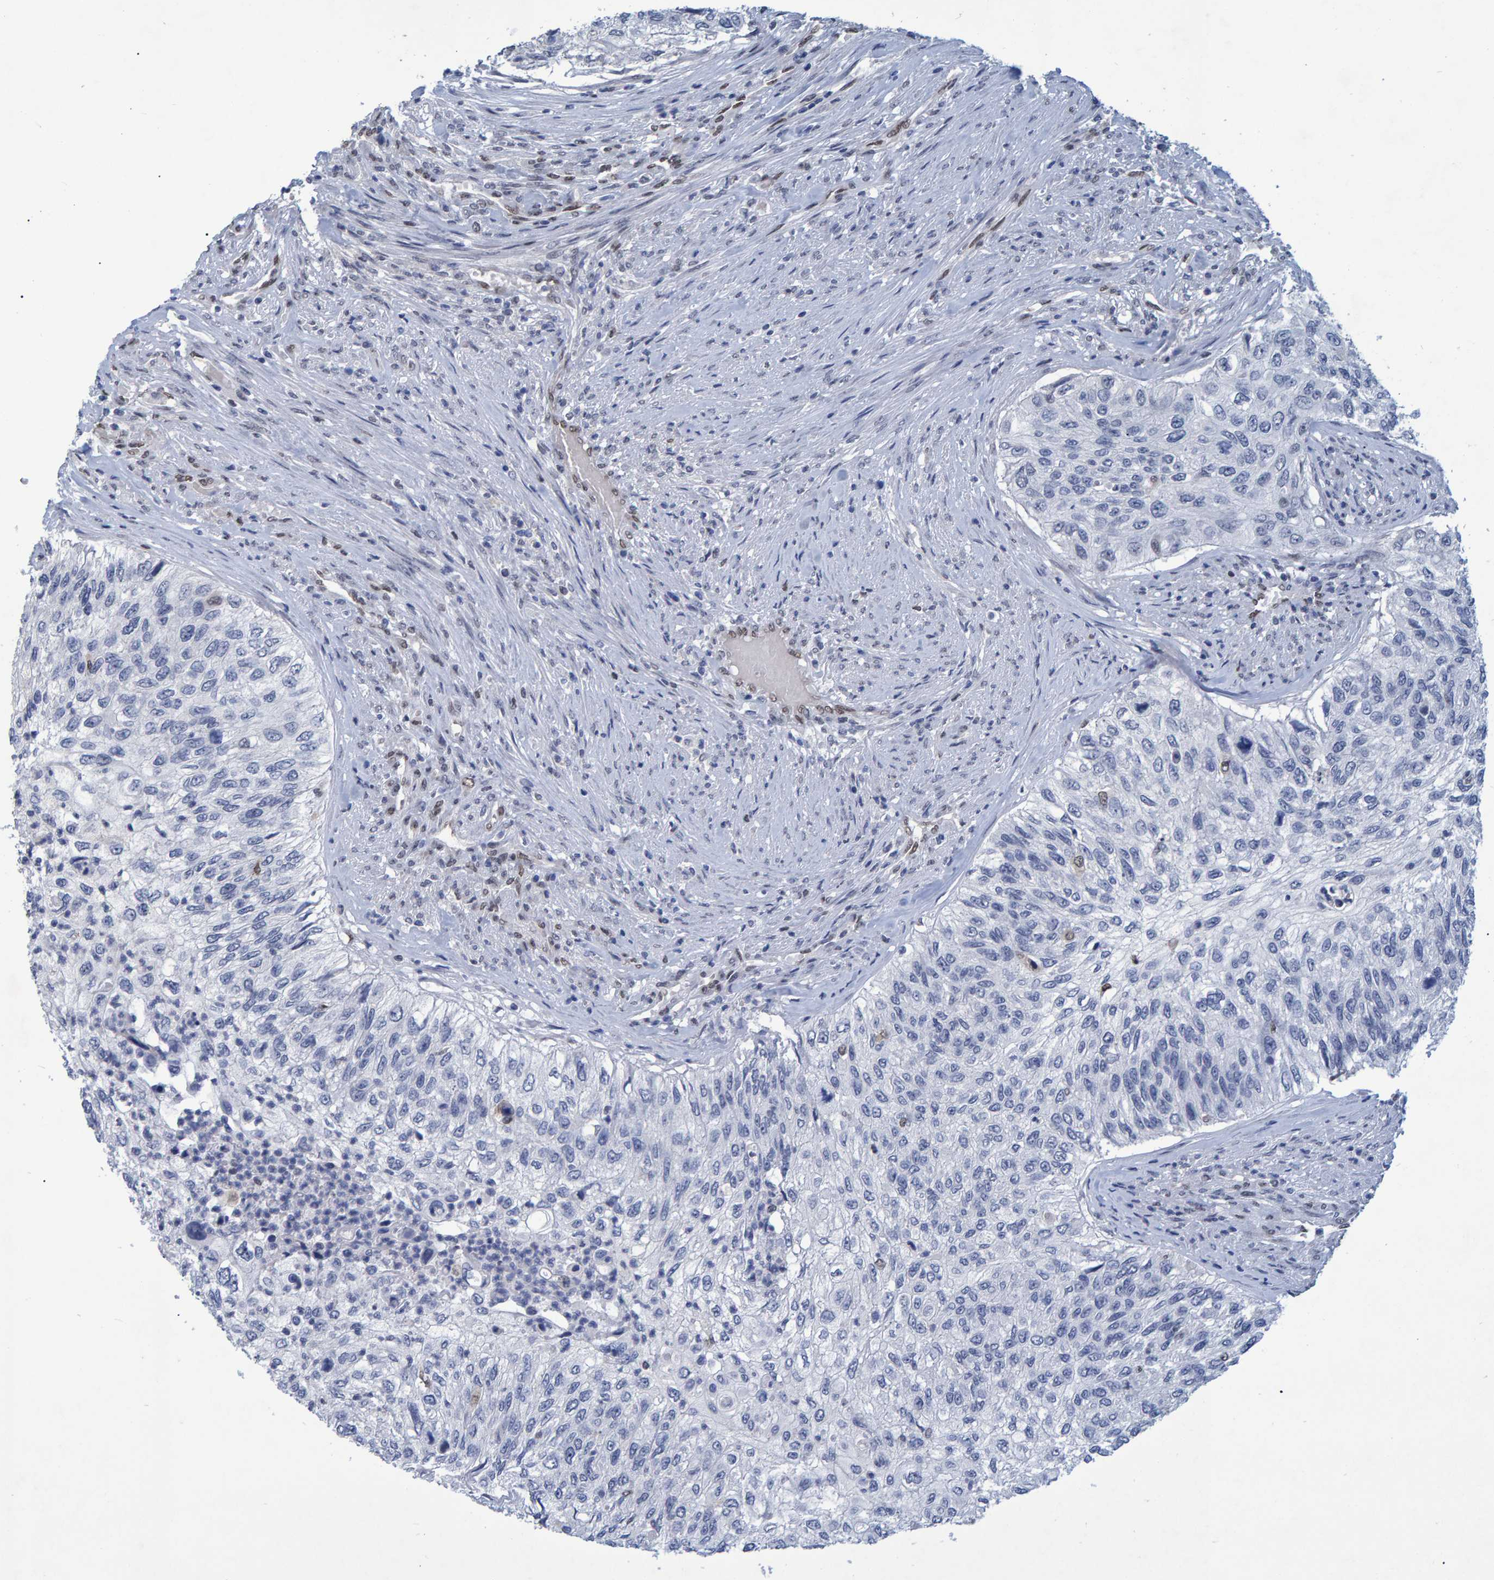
{"staining": {"intensity": "negative", "quantity": "none", "location": "none"}, "tissue": "urothelial cancer", "cell_type": "Tumor cells", "image_type": "cancer", "snomed": [{"axis": "morphology", "description": "Urothelial carcinoma, High grade"}, {"axis": "topography", "description": "Urinary bladder"}], "caption": "Immunohistochemical staining of high-grade urothelial carcinoma exhibits no significant expression in tumor cells.", "gene": "QKI", "patient": {"sex": "female", "age": 60}}